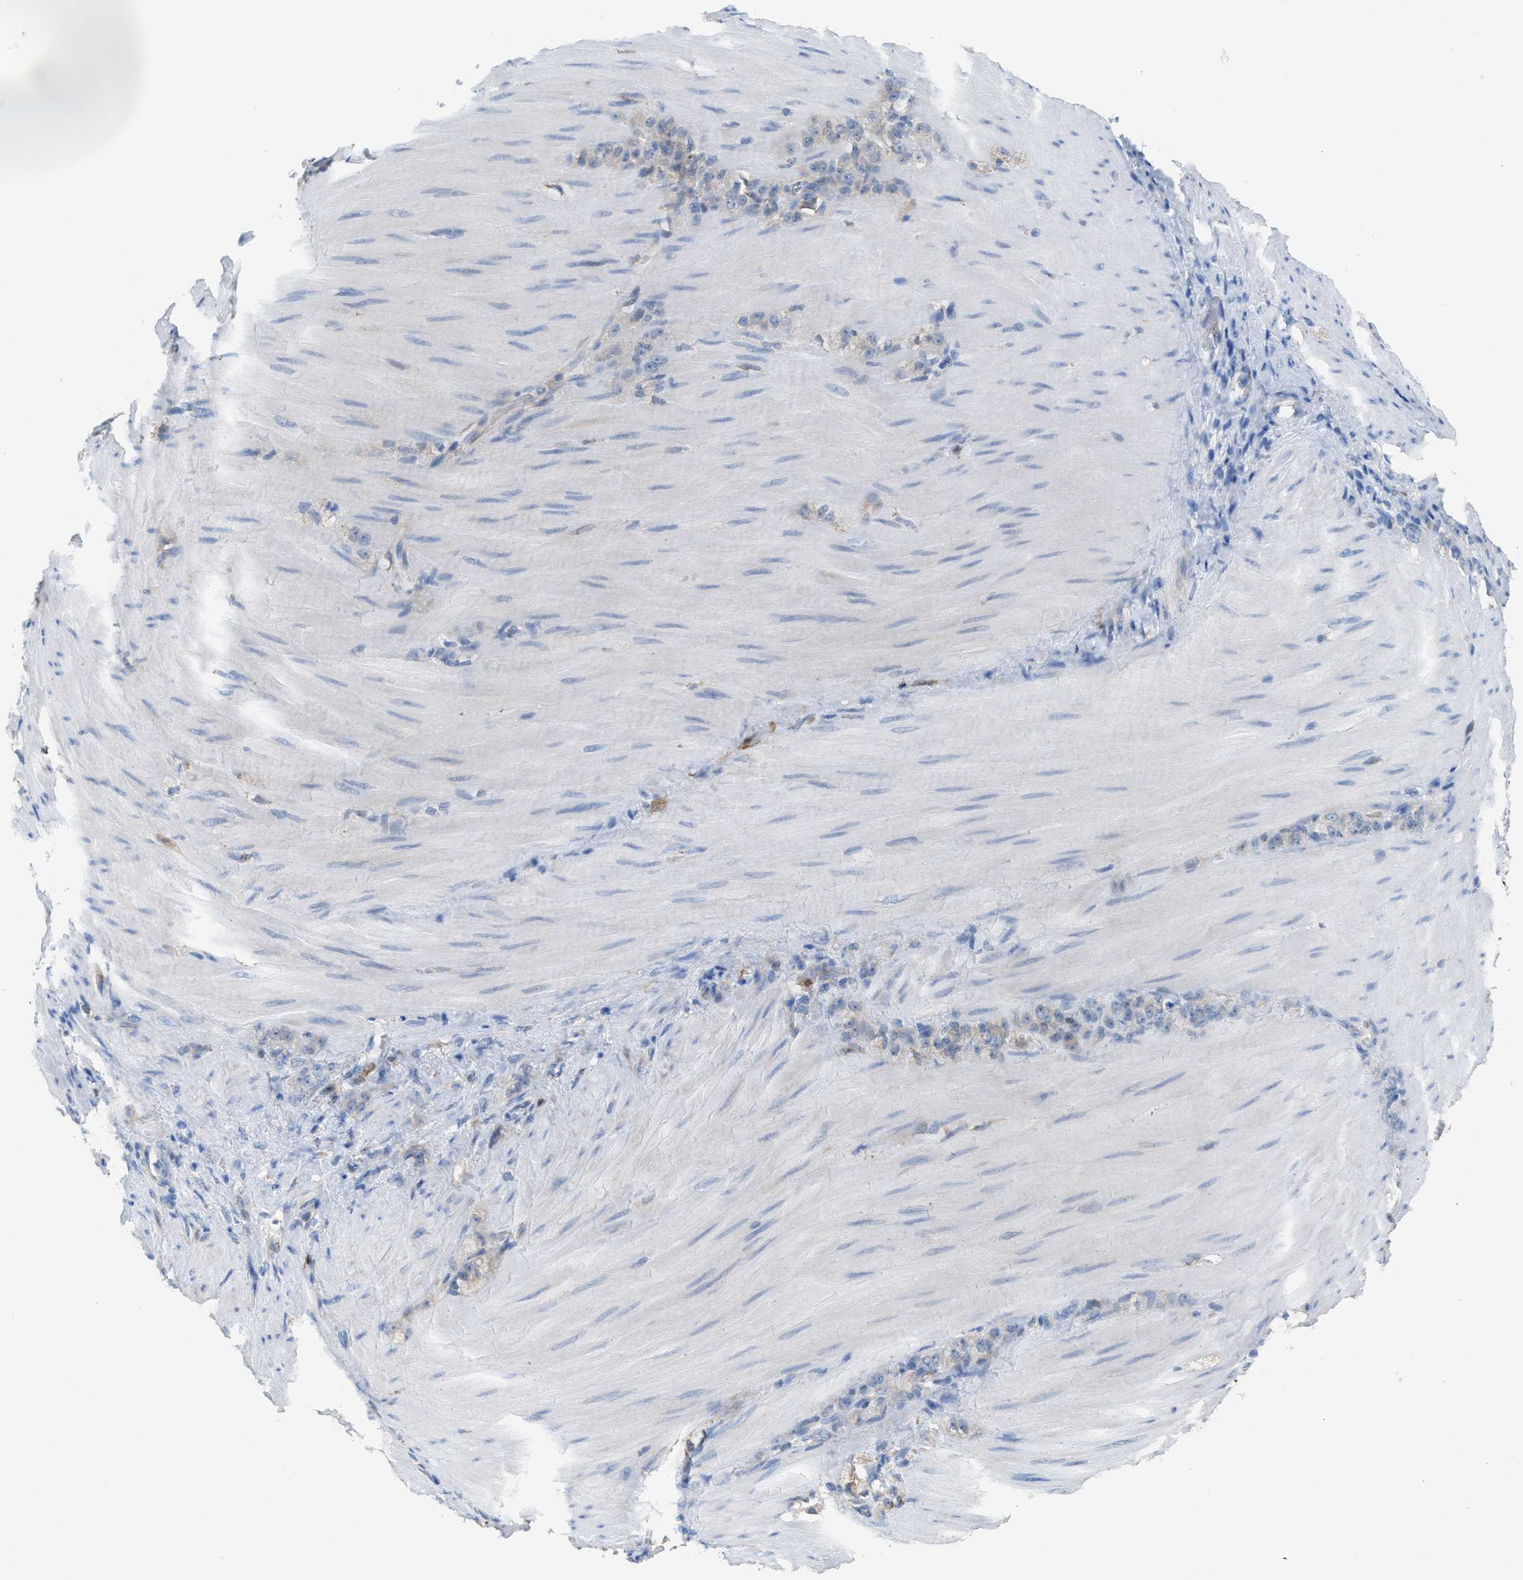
{"staining": {"intensity": "negative", "quantity": "none", "location": "none"}, "tissue": "stomach cancer", "cell_type": "Tumor cells", "image_type": "cancer", "snomed": [{"axis": "morphology", "description": "Normal tissue, NOS"}, {"axis": "morphology", "description": "Adenocarcinoma, NOS"}, {"axis": "topography", "description": "Stomach"}], "caption": "An immunohistochemistry image of stomach adenocarcinoma is shown. There is no staining in tumor cells of stomach adenocarcinoma.", "gene": "CA3", "patient": {"sex": "male", "age": 82}}